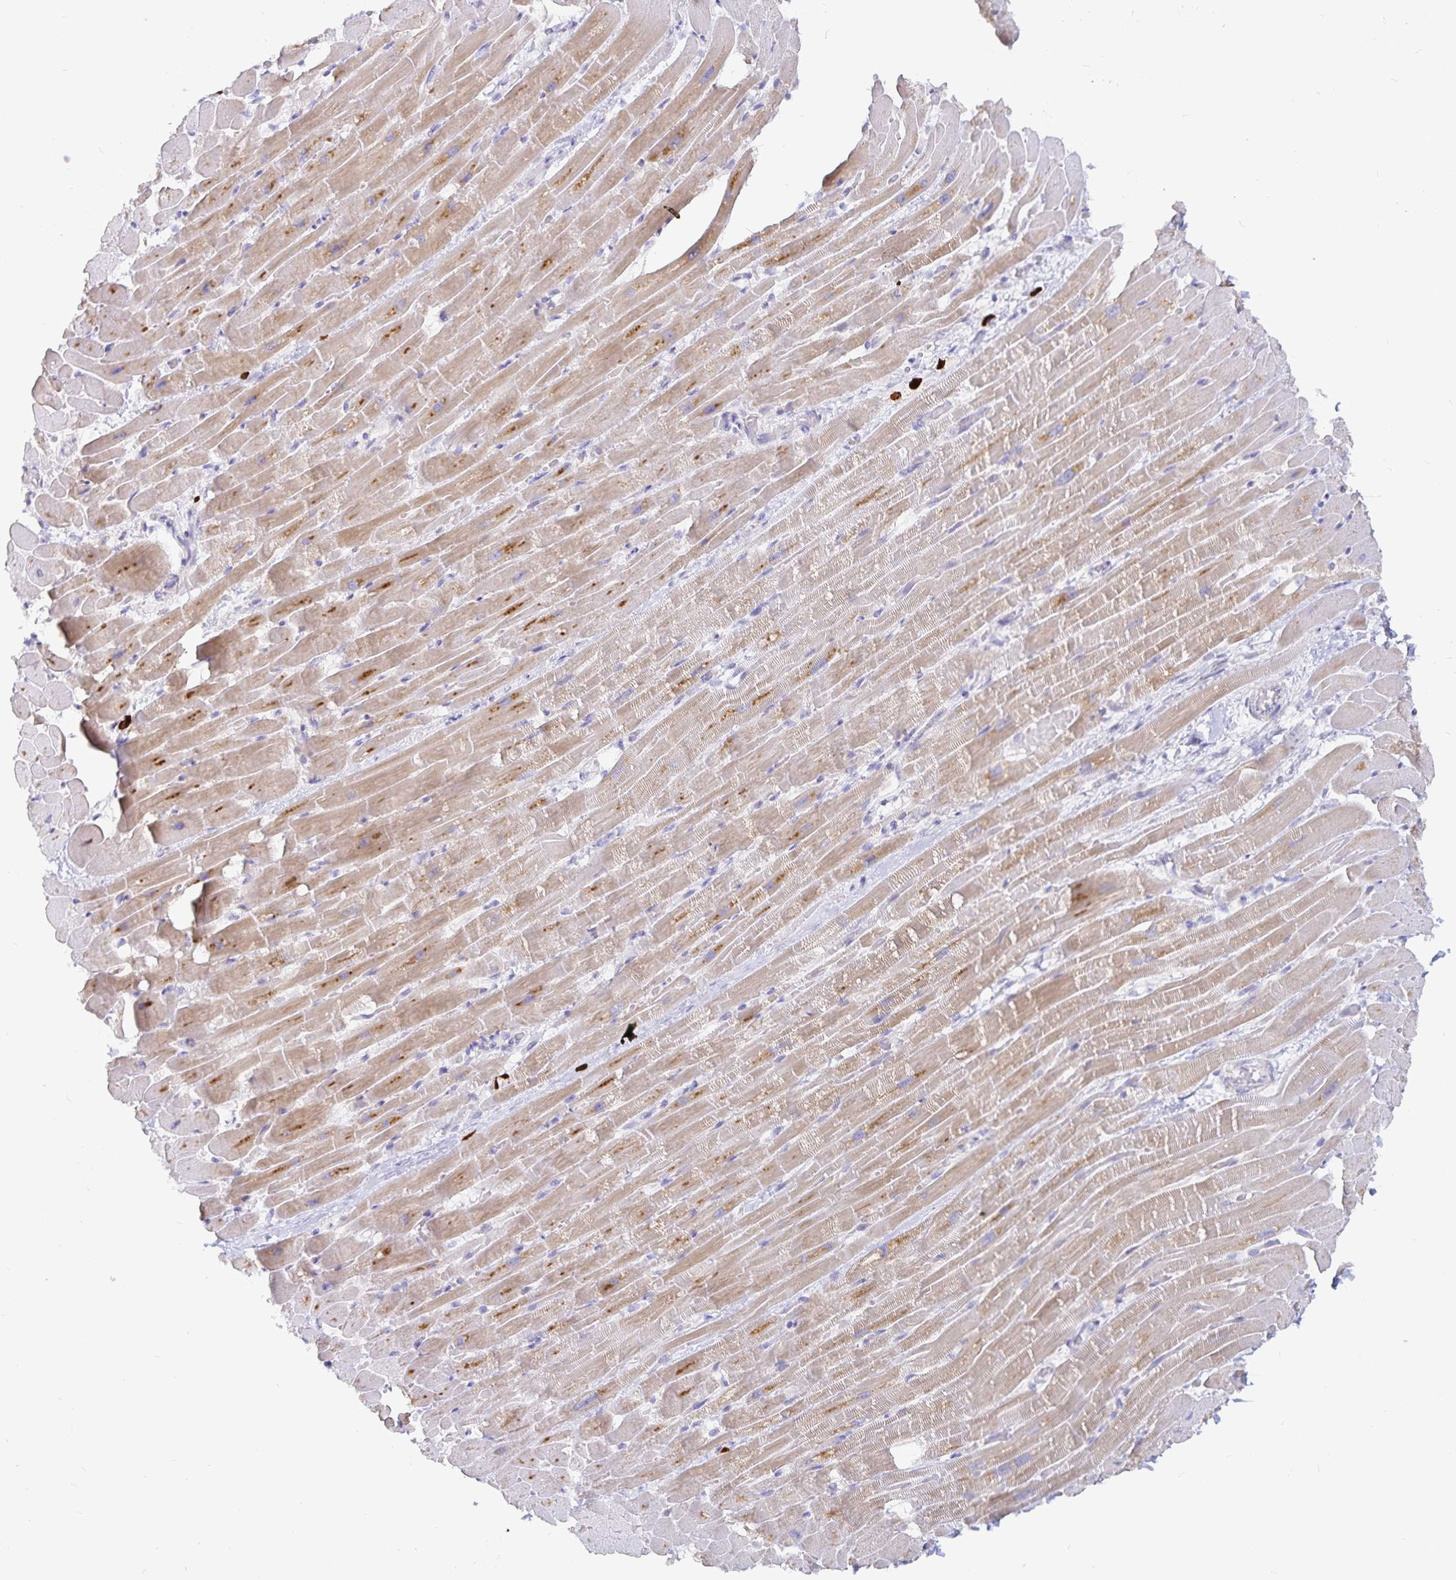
{"staining": {"intensity": "moderate", "quantity": ">75%", "location": "cytoplasmic/membranous"}, "tissue": "heart muscle", "cell_type": "Cardiomyocytes", "image_type": "normal", "snomed": [{"axis": "morphology", "description": "Normal tissue, NOS"}, {"axis": "topography", "description": "Heart"}], "caption": "IHC of unremarkable heart muscle reveals medium levels of moderate cytoplasmic/membranous staining in about >75% of cardiomyocytes. (Brightfield microscopy of DAB IHC at high magnification).", "gene": "PKHD1", "patient": {"sex": "male", "age": 37}}